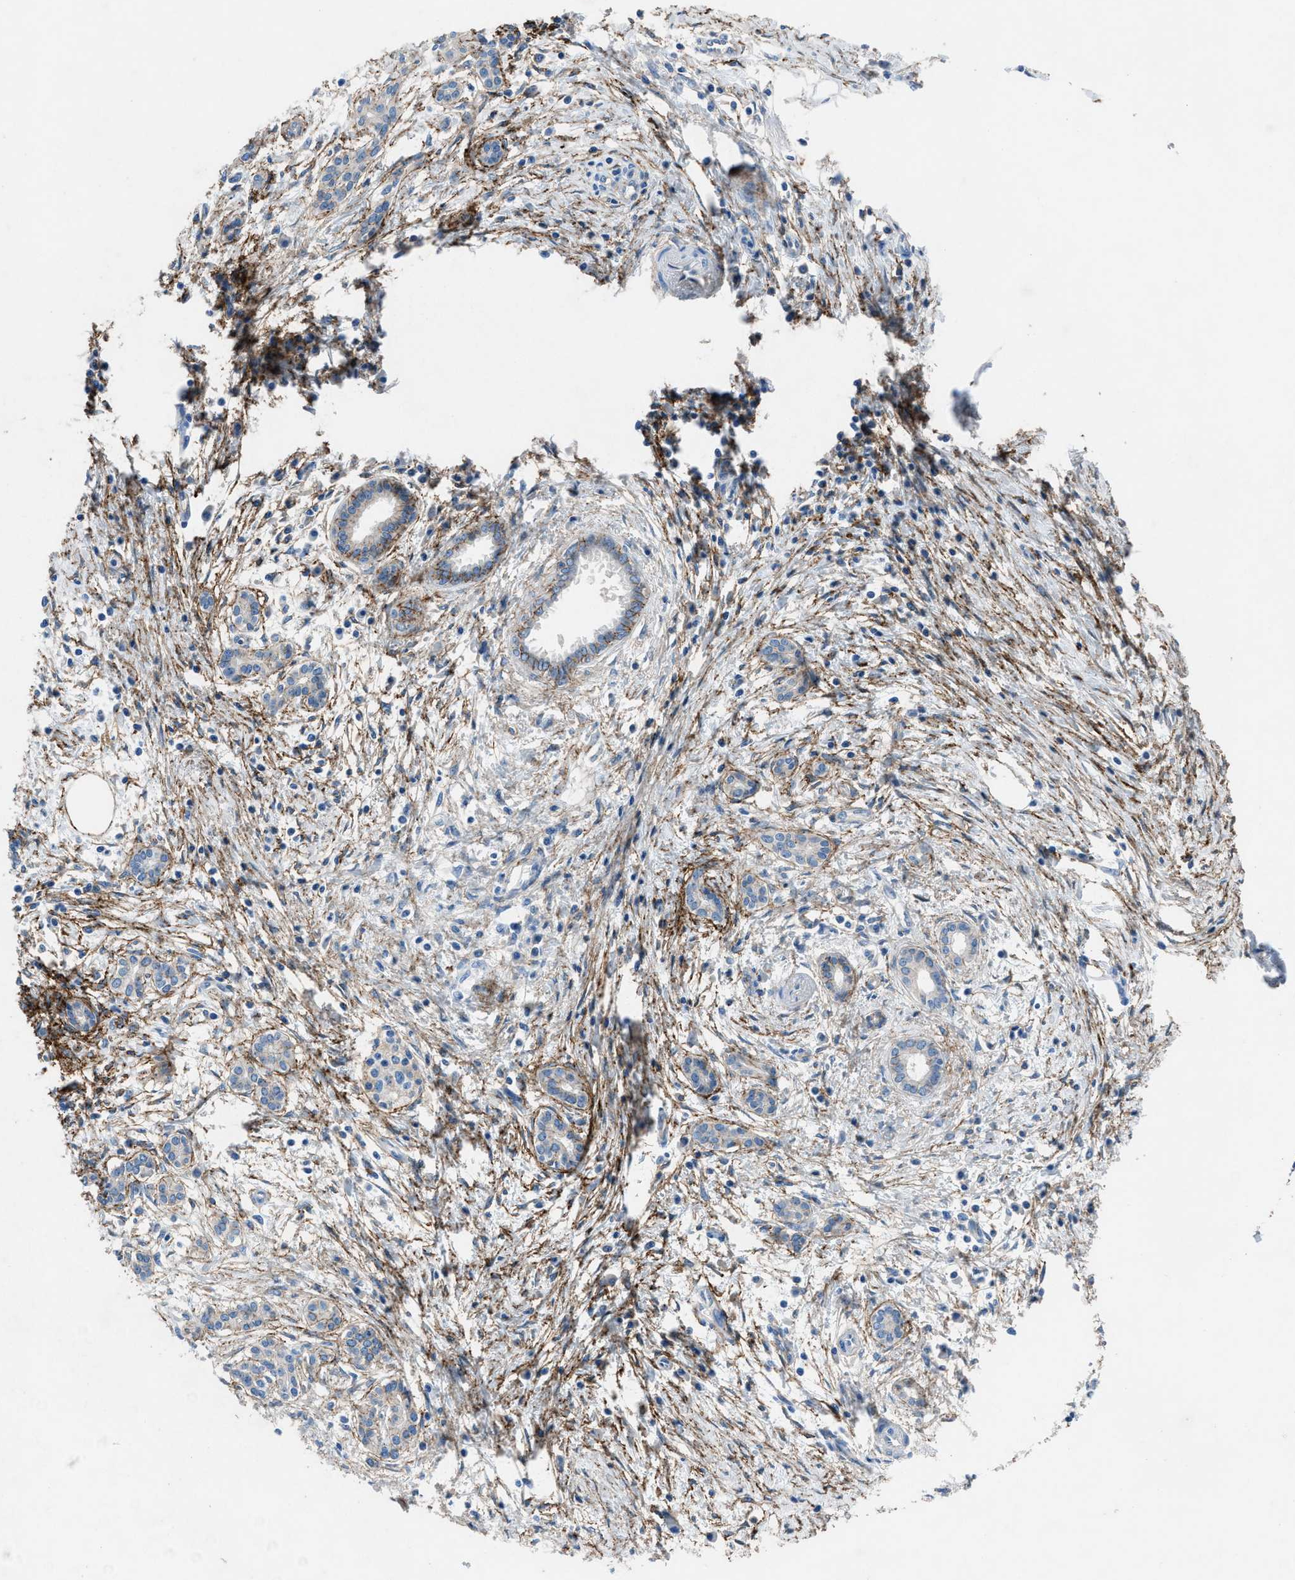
{"staining": {"intensity": "negative", "quantity": "none", "location": "none"}, "tissue": "pancreatic cancer", "cell_type": "Tumor cells", "image_type": "cancer", "snomed": [{"axis": "morphology", "description": "Adenocarcinoma, NOS"}, {"axis": "topography", "description": "Pancreas"}], "caption": "A photomicrograph of pancreatic cancer stained for a protein displays no brown staining in tumor cells.", "gene": "PTGFRN", "patient": {"sex": "female", "age": 70}}